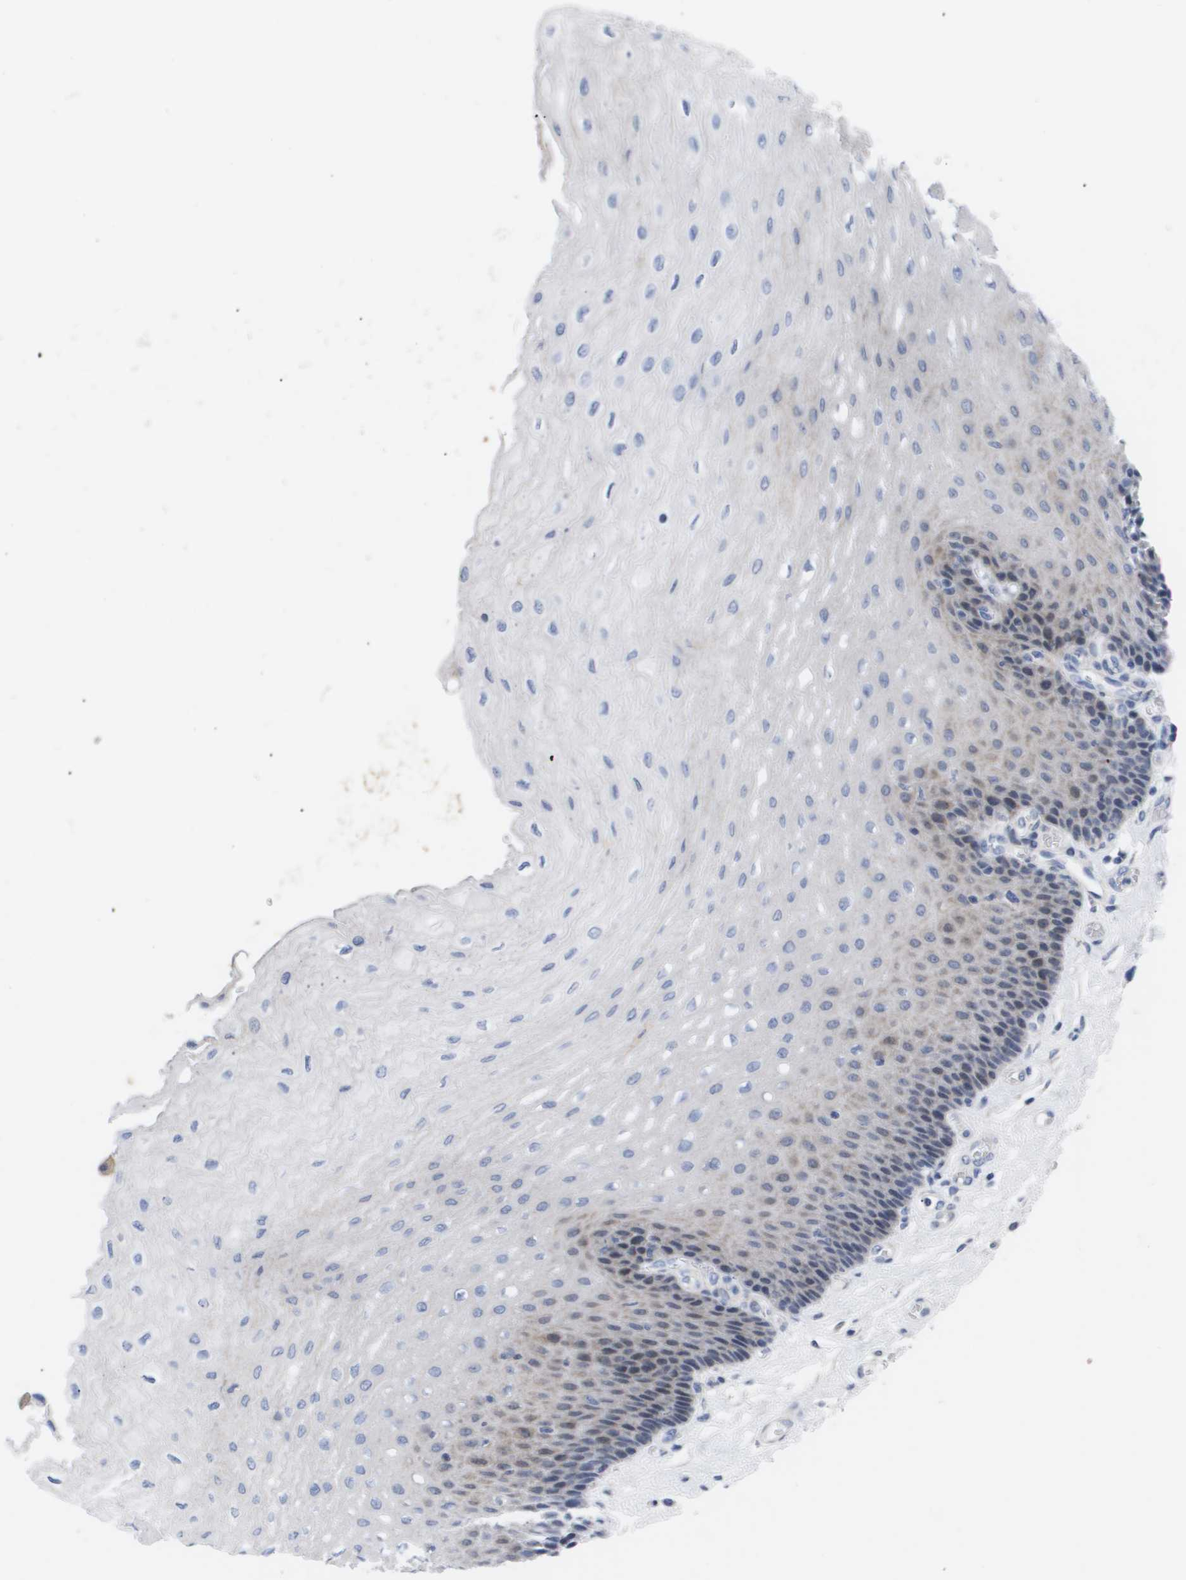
{"staining": {"intensity": "weak", "quantity": "<25%", "location": "cytoplasmic/membranous"}, "tissue": "esophagus", "cell_type": "Squamous epithelial cells", "image_type": "normal", "snomed": [{"axis": "morphology", "description": "Normal tissue, NOS"}, {"axis": "topography", "description": "Esophagus"}], "caption": "Esophagus stained for a protein using immunohistochemistry (IHC) reveals no positivity squamous epithelial cells.", "gene": "CAV3", "patient": {"sex": "female", "age": 72}}